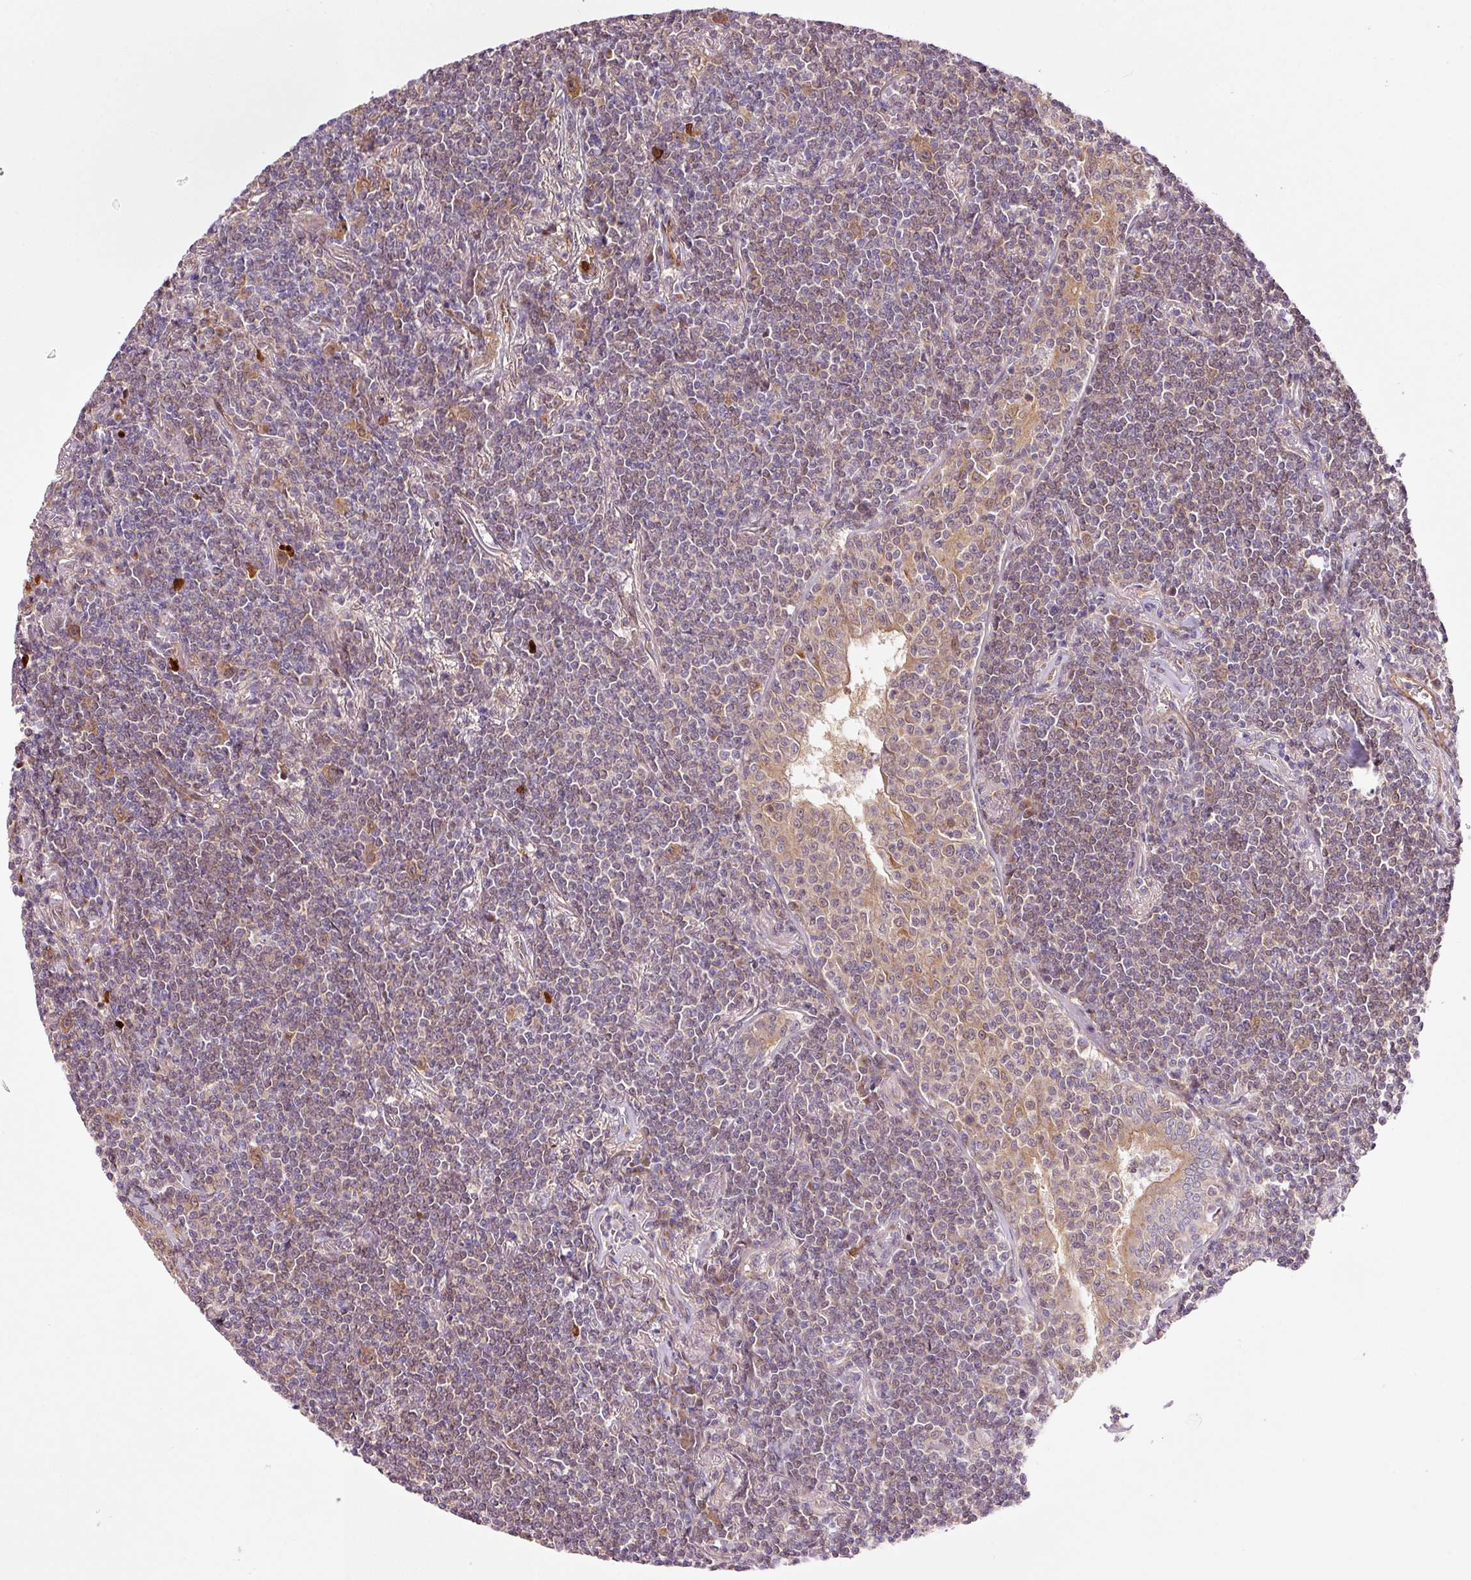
{"staining": {"intensity": "negative", "quantity": "none", "location": "none"}, "tissue": "lymphoma", "cell_type": "Tumor cells", "image_type": "cancer", "snomed": [{"axis": "morphology", "description": "Malignant lymphoma, non-Hodgkin's type, Low grade"}, {"axis": "topography", "description": "Lung"}], "caption": "Protein analysis of lymphoma exhibits no significant expression in tumor cells.", "gene": "PPP1R14B", "patient": {"sex": "female", "age": 71}}